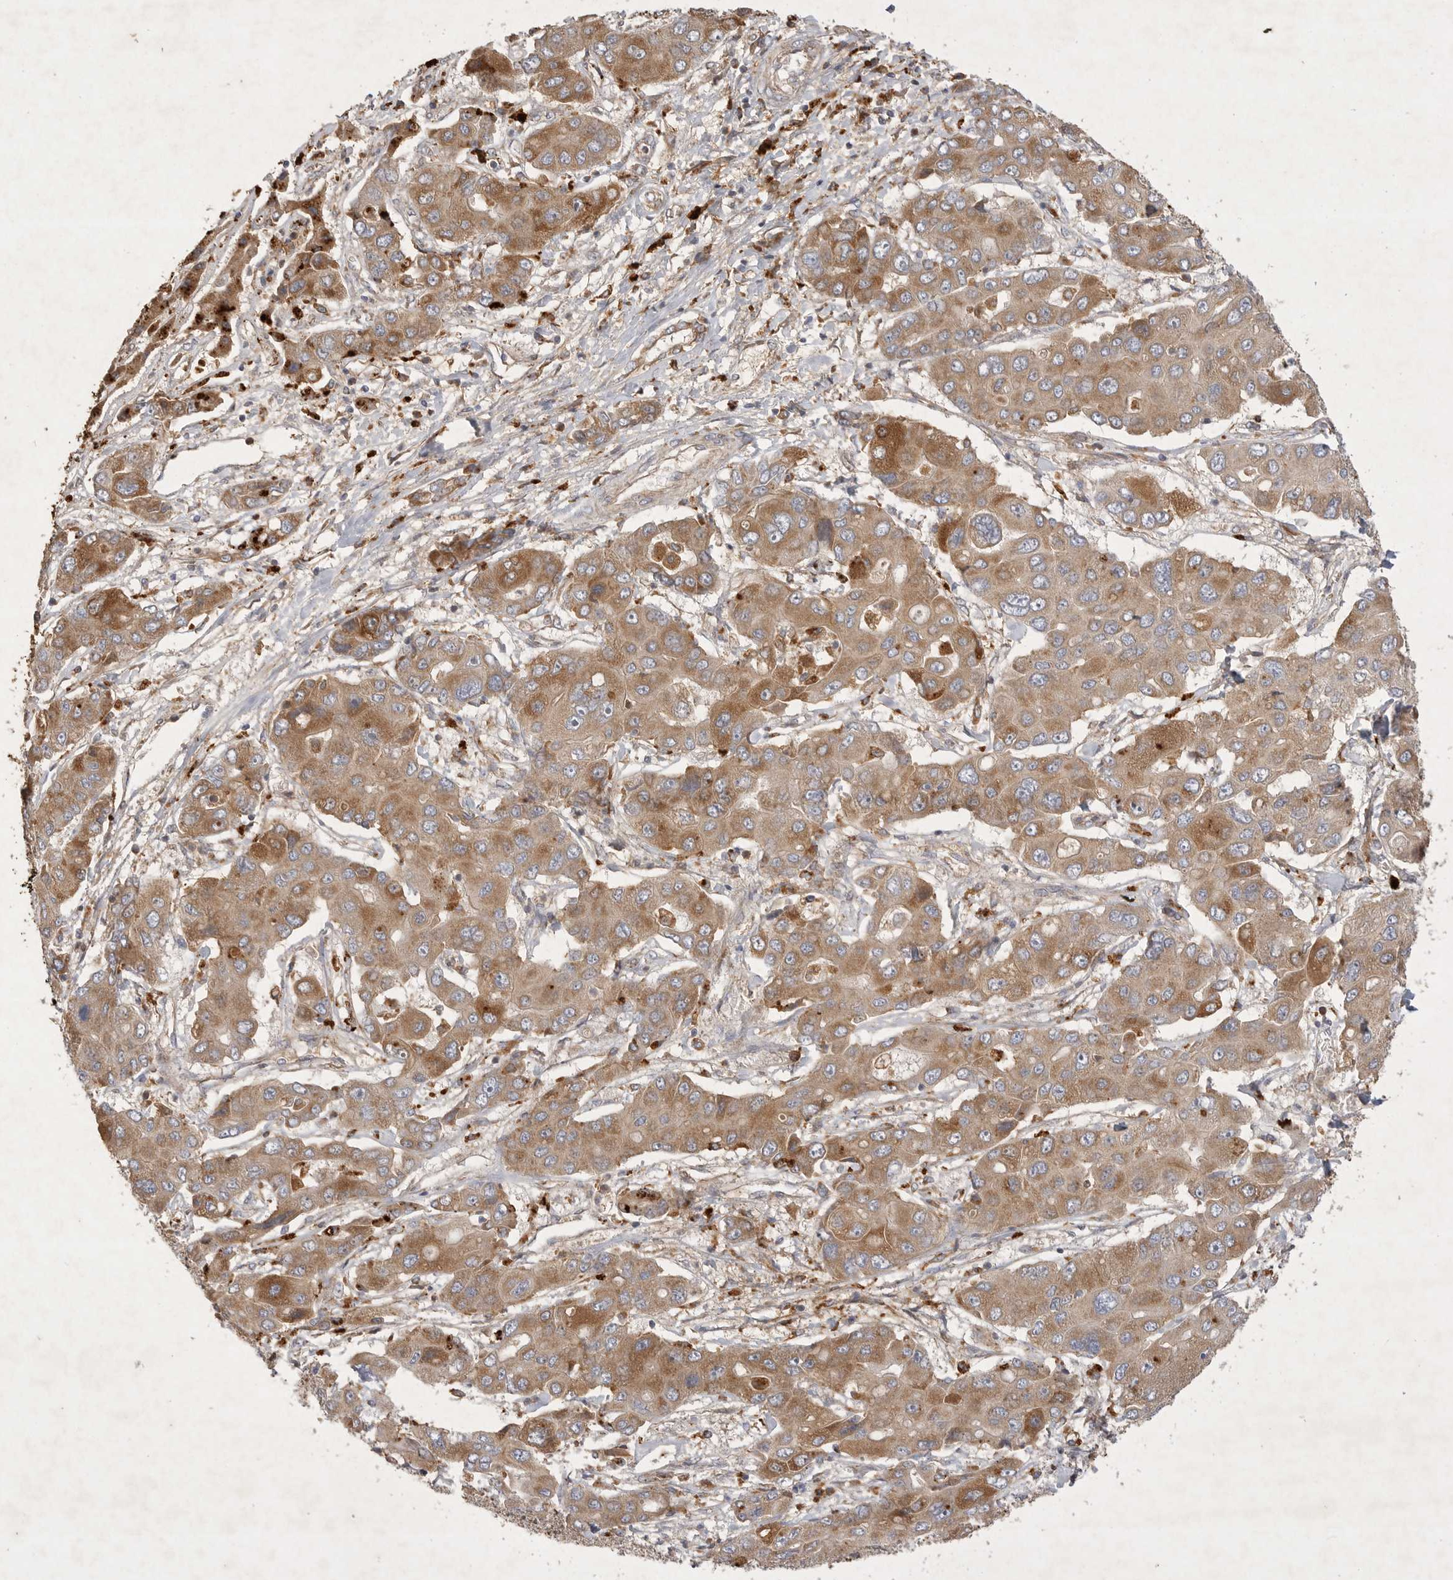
{"staining": {"intensity": "moderate", "quantity": ">75%", "location": "cytoplasmic/membranous"}, "tissue": "liver cancer", "cell_type": "Tumor cells", "image_type": "cancer", "snomed": [{"axis": "morphology", "description": "Cholangiocarcinoma"}, {"axis": "topography", "description": "Liver"}], "caption": "A brown stain labels moderate cytoplasmic/membranous positivity of a protein in human cholangiocarcinoma (liver) tumor cells.", "gene": "MRPL41", "patient": {"sex": "male", "age": 67}}